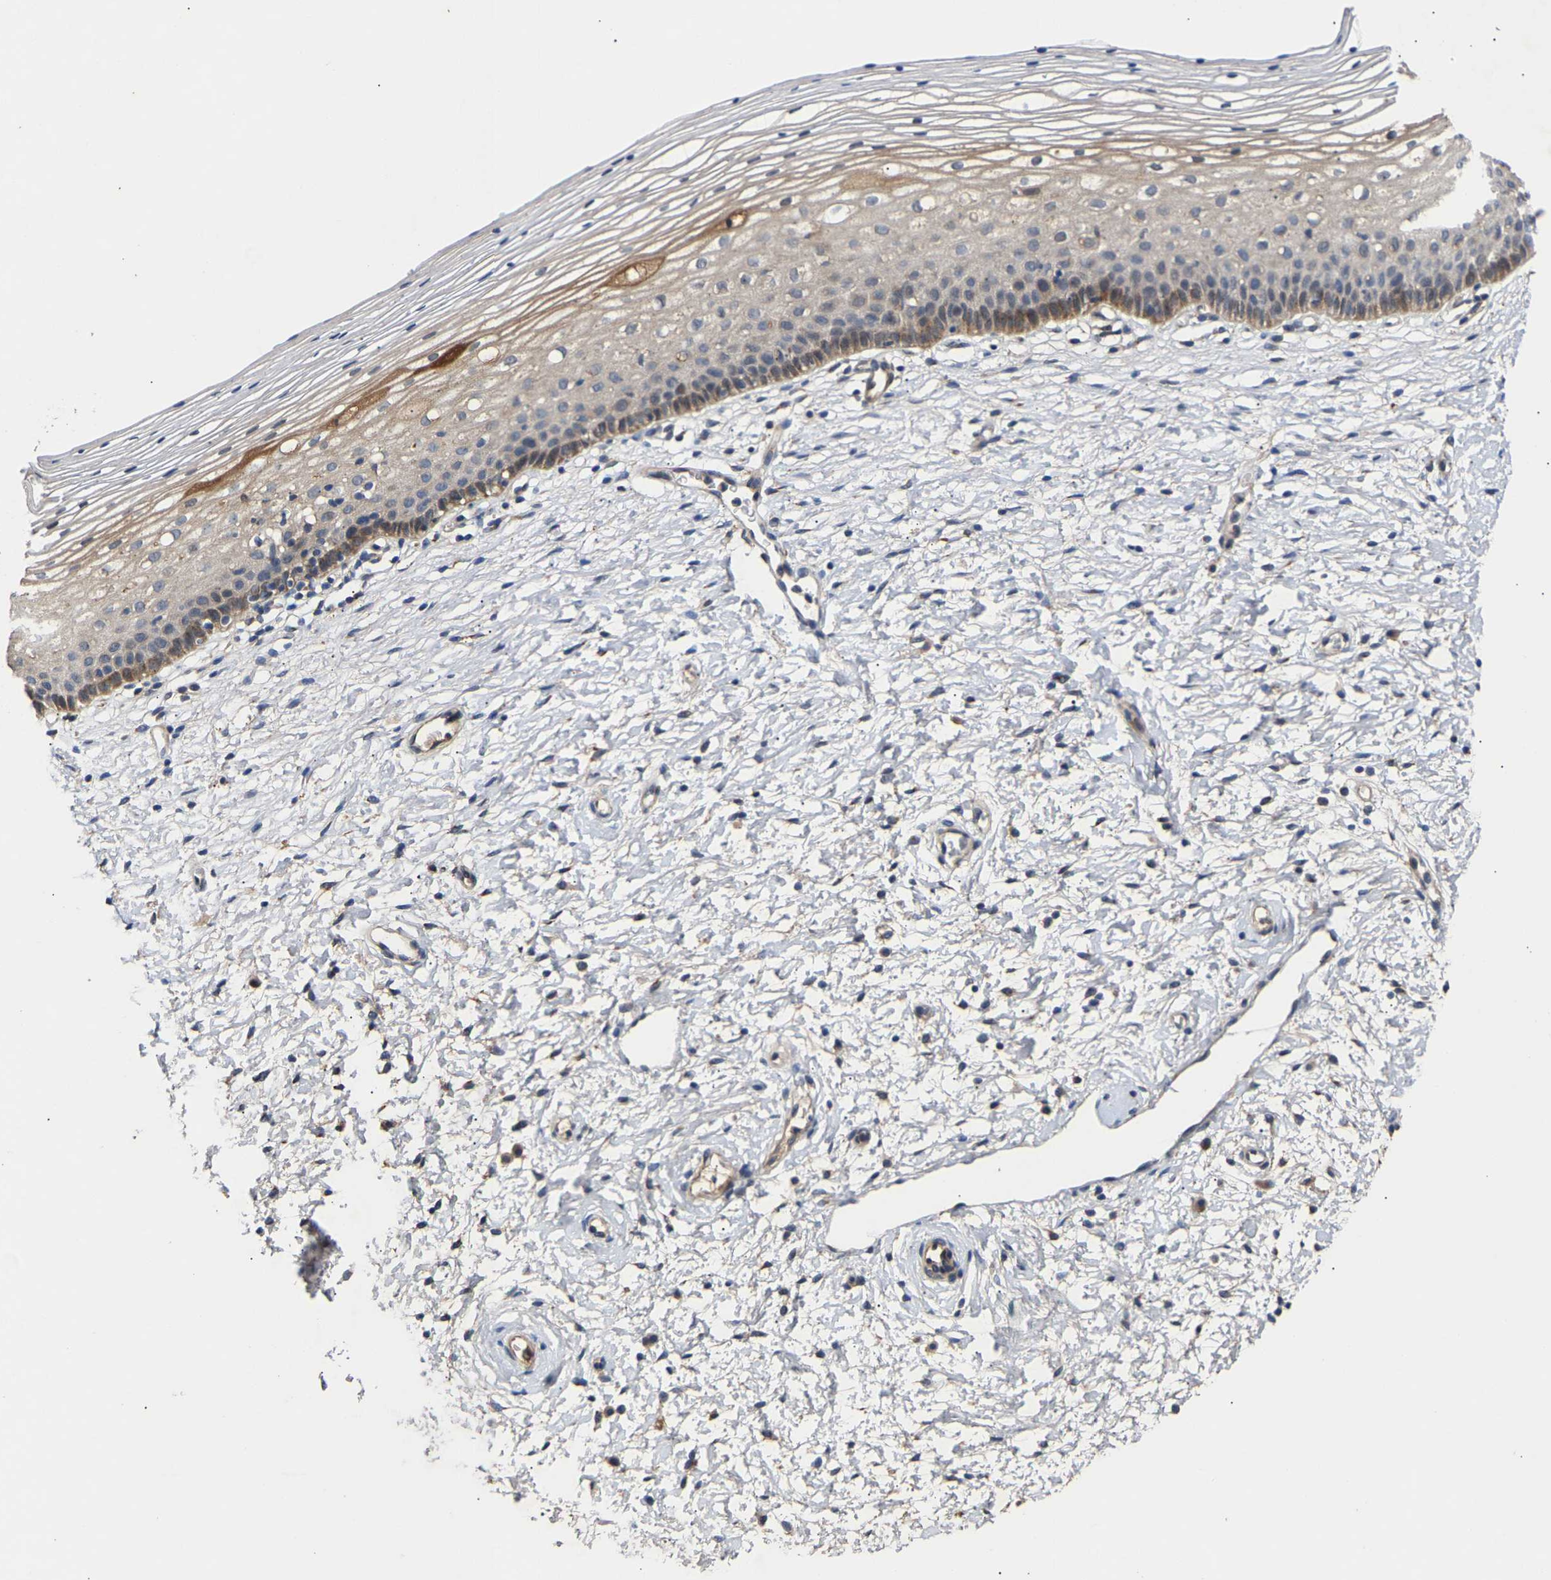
{"staining": {"intensity": "weak", "quantity": "25%-75%", "location": "cytoplasmic/membranous"}, "tissue": "cervix", "cell_type": "Glandular cells", "image_type": "normal", "snomed": [{"axis": "morphology", "description": "Normal tissue, NOS"}, {"axis": "topography", "description": "Cervix"}], "caption": "Cervix stained with DAB IHC exhibits low levels of weak cytoplasmic/membranous positivity in about 25%-75% of glandular cells. The staining was performed using DAB (3,3'-diaminobenzidine), with brown indicating positive protein expression. Nuclei are stained blue with hematoxylin.", "gene": "KASH5", "patient": {"sex": "female", "age": 72}}